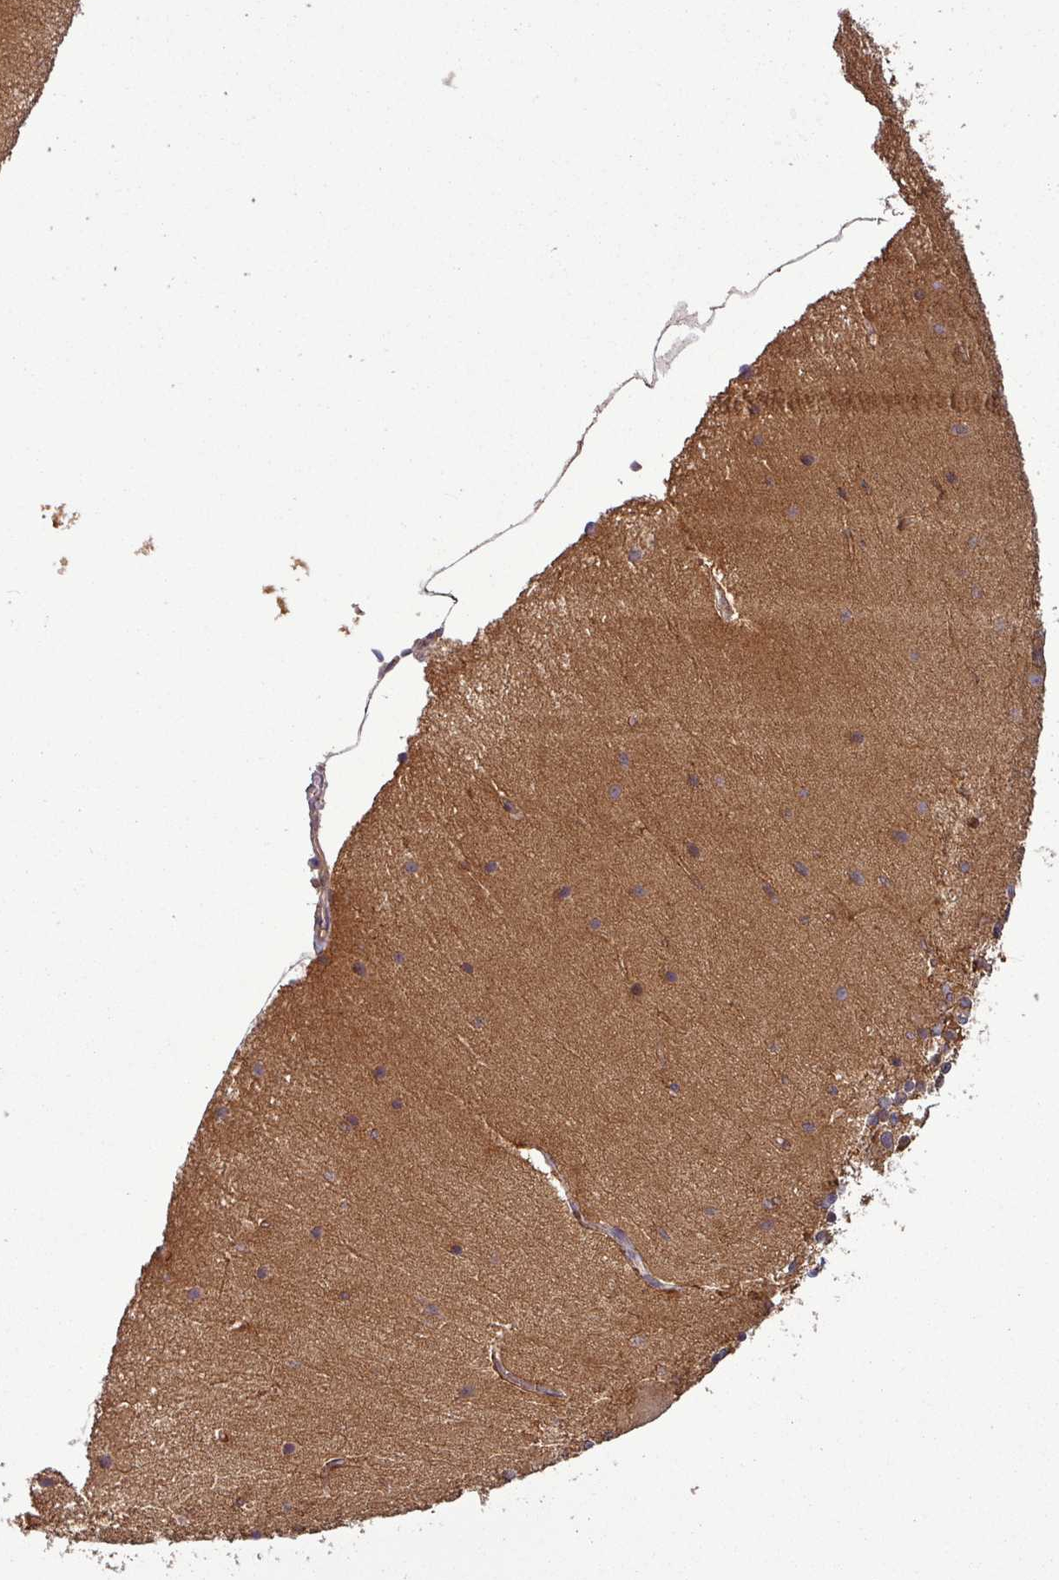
{"staining": {"intensity": "strong", "quantity": "25%-75%", "location": "cytoplasmic/membranous"}, "tissue": "cerebellum", "cell_type": "Cells in granular layer", "image_type": "normal", "snomed": [{"axis": "morphology", "description": "Normal tissue, NOS"}, {"axis": "topography", "description": "Cerebellum"}], "caption": "Immunohistochemistry photomicrograph of unremarkable cerebellum: human cerebellum stained using IHC reveals high levels of strong protein expression localized specifically in the cytoplasmic/membranous of cells in granular layer, appearing as a cytoplasmic/membranous brown color.", "gene": "SIRPB2", "patient": {"sex": "female", "age": 54}}